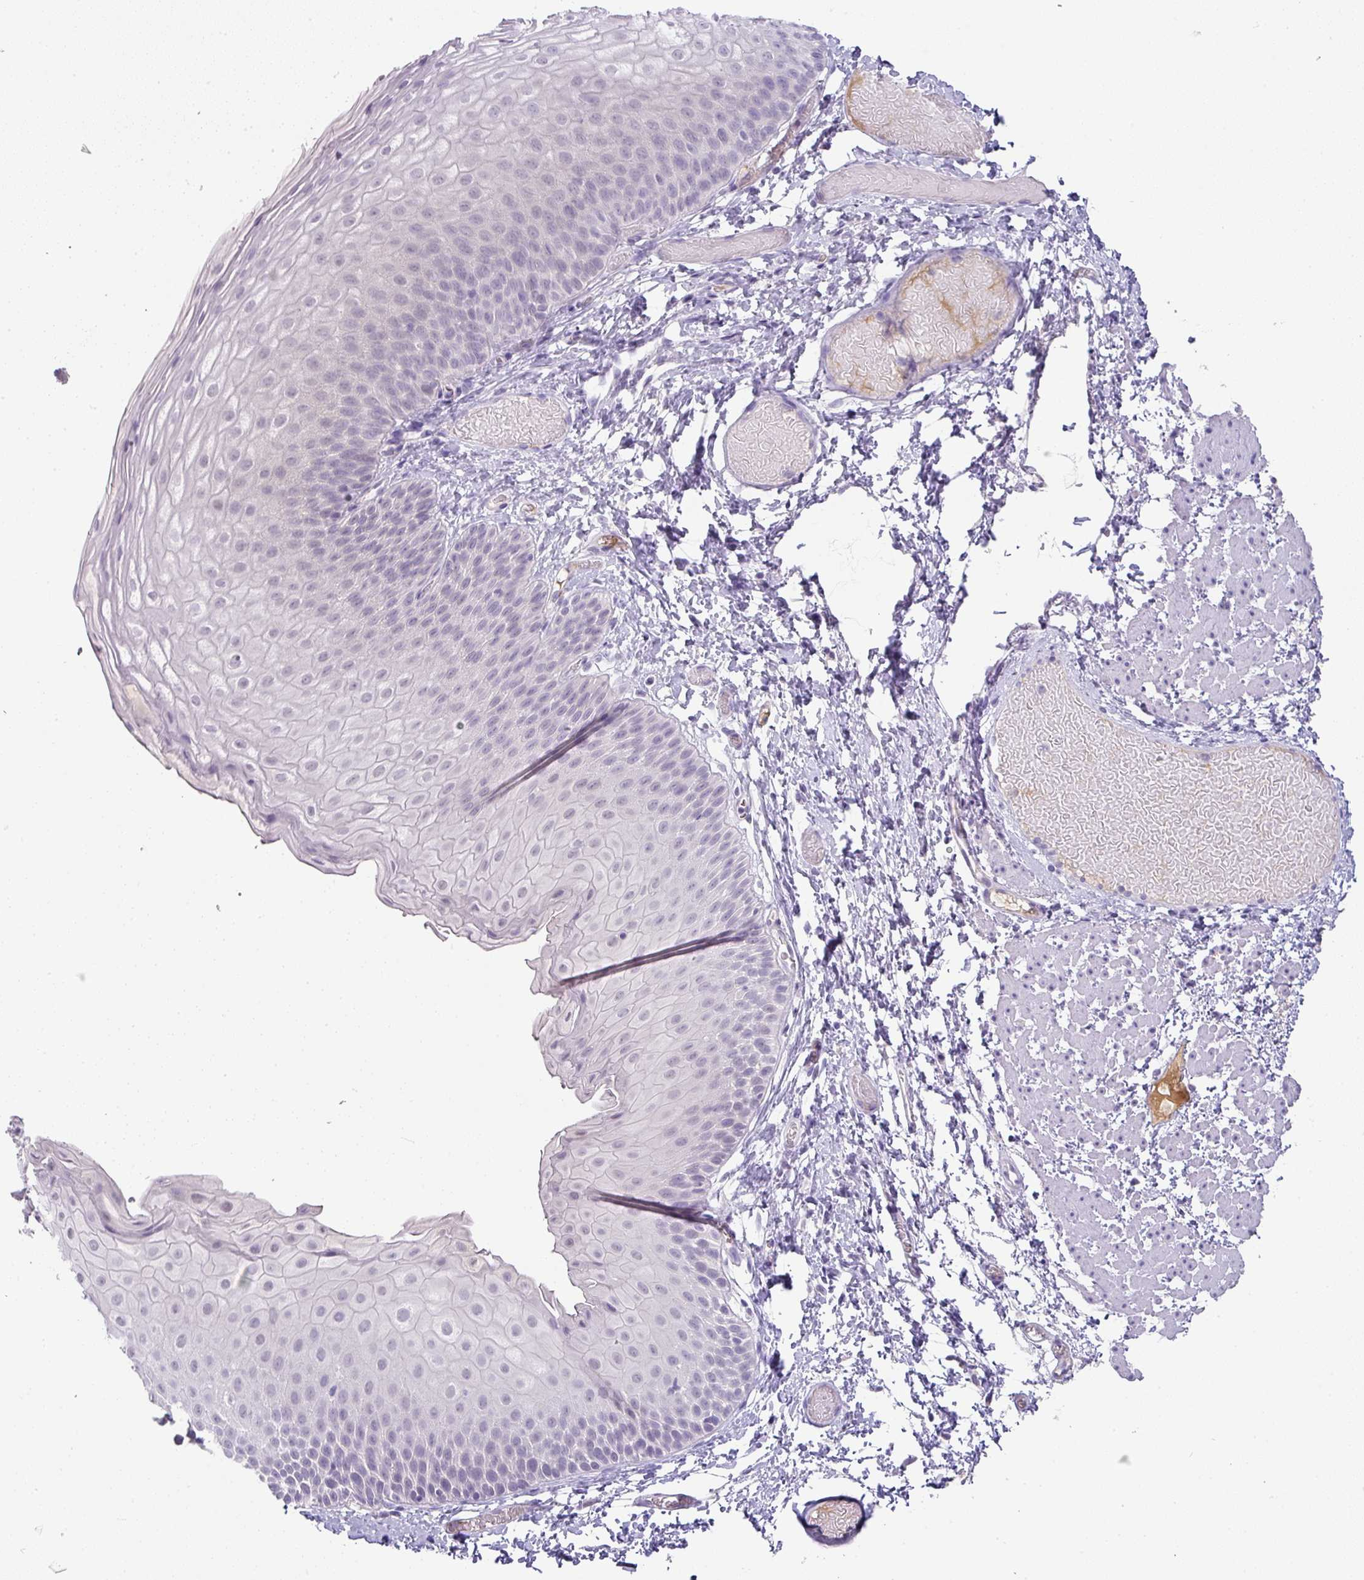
{"staining": {"intensity": "negative", "quantity": "none", "location": "none"}, "tissue": "skin", "cell_type": "Epidermal cells", "image_type": "normal", "snomed": [{"axis": "morphology", "description": "Normal tissue, NOS"}, {"axis": "topography", "description": "Anal"}], "caption": "The histopathology image shows no significant expression in epidermal cells of skin.", "gene": "FGF17", "patient": {"sex": "female", "age": 40}}